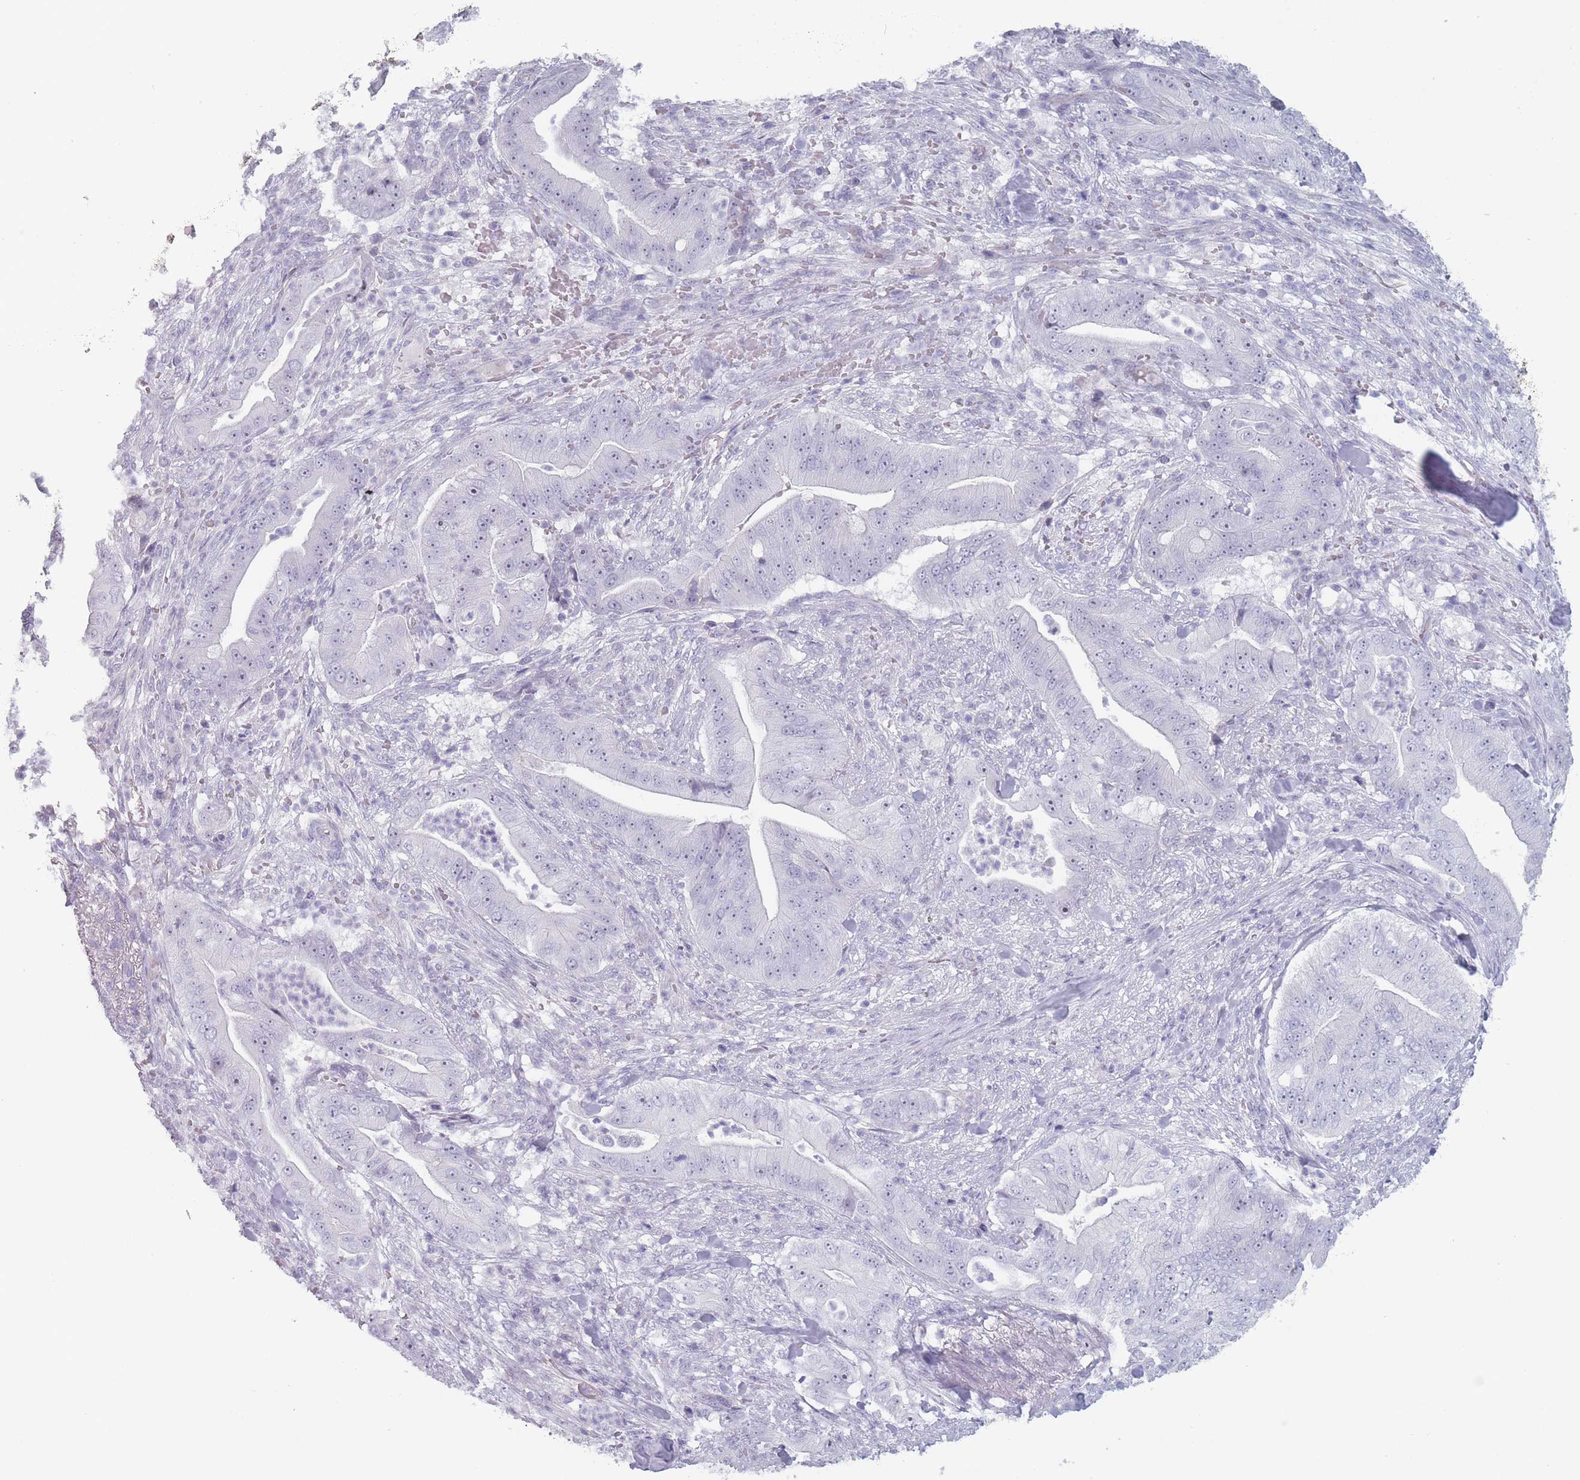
{"staining": {"intensity": "negative", "quantity": "none", "location": "none"}, "tissue": "pancreatic cancer", "cell_type": "Tumor cells", "image_type": "cancer", "snomed": [{"axis": "morphology", "description": "Adenocarcinoma, NOS"}, {"axis": "topography", "description": "Pancreas"}], "caption": "Immunohistochemistry (IHC) photomicrograph of human pancreatic cancer (adenocarcinoma) stained for a protein (brown), which displays no positivity in tumor cells. The staining is performed using DAB (3,3'-diaminobenzidine) brown chromogen with nuclei counter-stained in using hematoxylin.", "gene": "ROS1", "patient": {"sex": "male", "age": 71}}